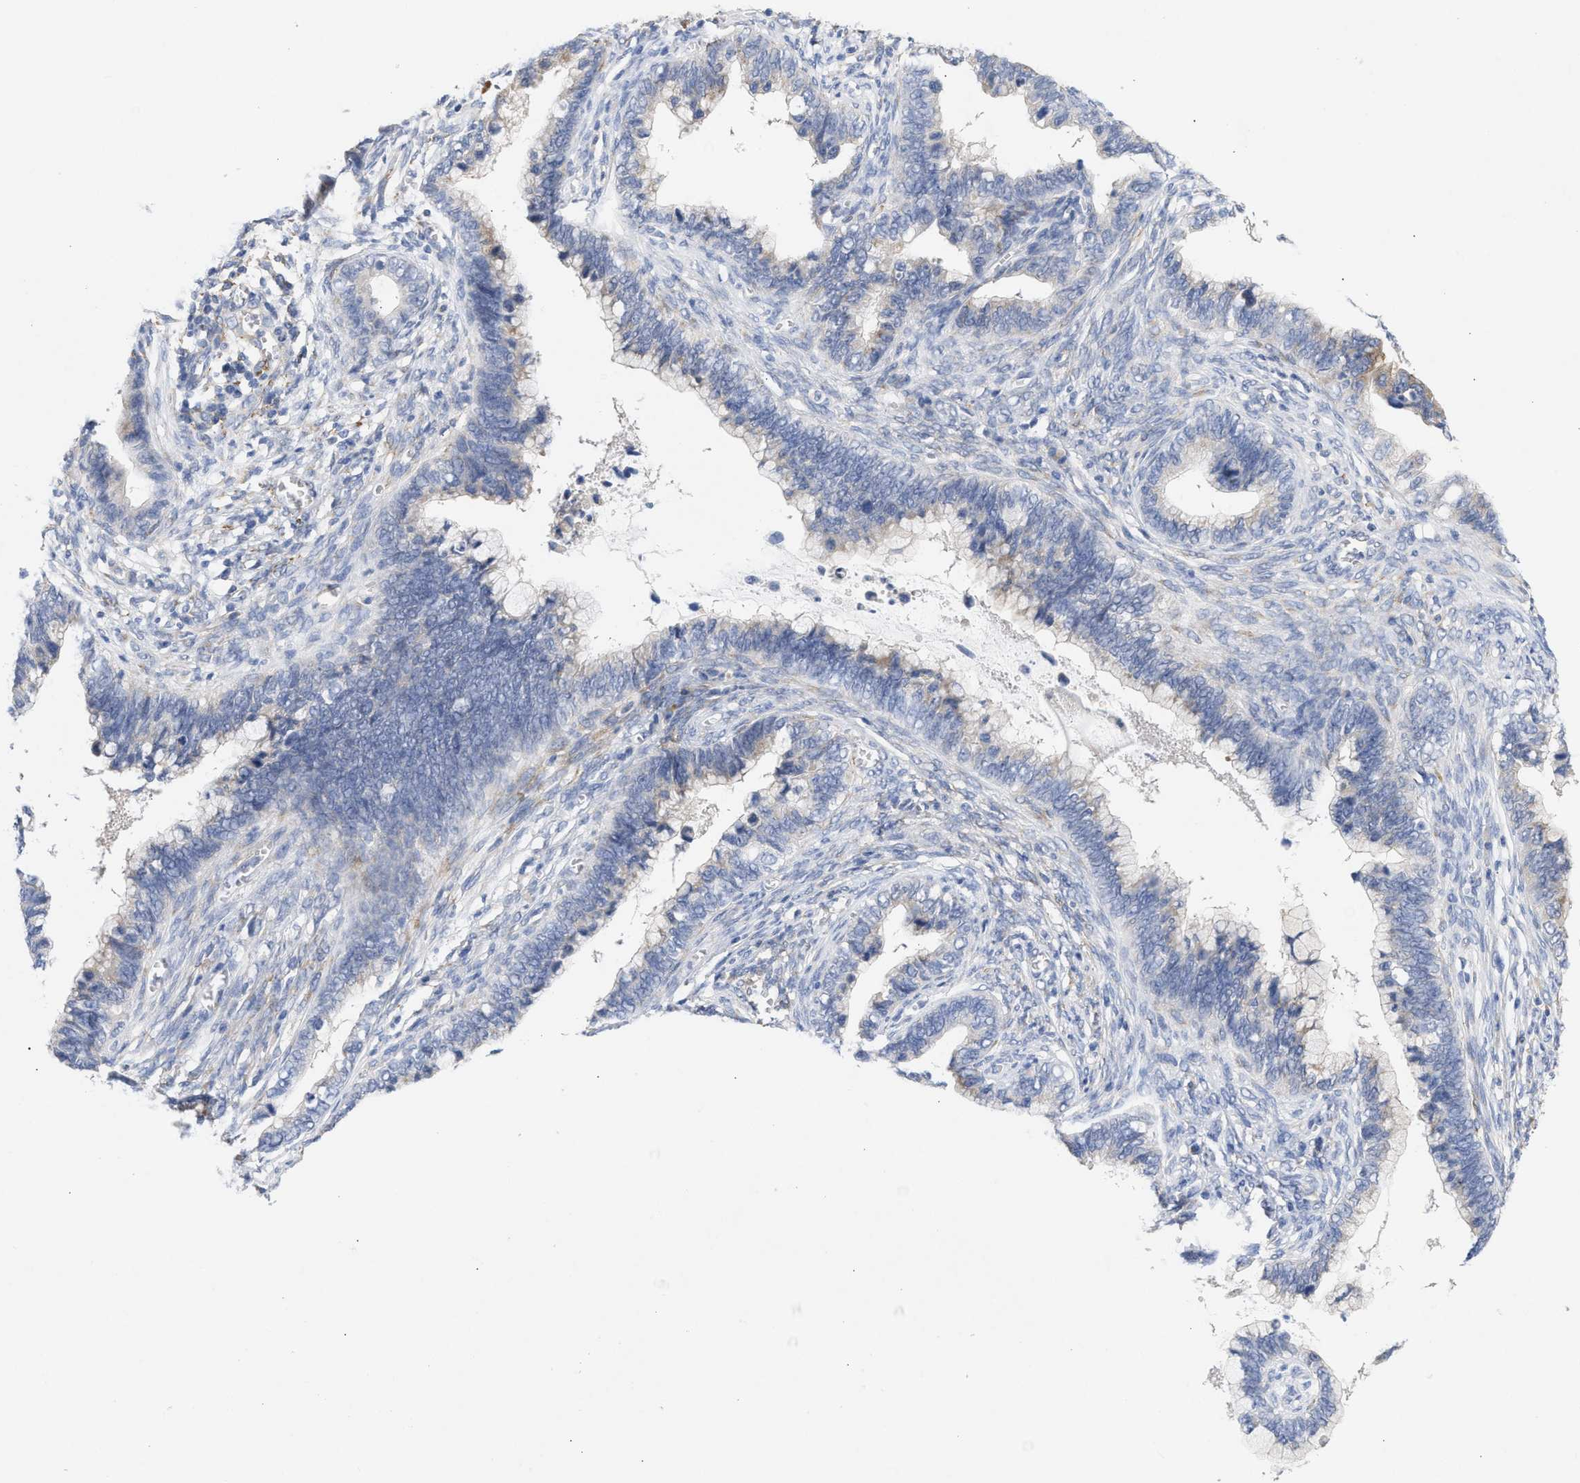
{"staining": {"intensity": "negative", "quantity": "none", "location": "none"}, "tissue": "cervical cancer", "cell_type": "Tumor cells", "image_type": "cancer", "snomed": [{"axis": "morphology", "description": "Adenocarcinoma, NOS"}, {"axis": "topography", "description": "Cervix"}], "caption": "Image shows no protein staining in tumor cells of cervical cancer (adenocarcinoma) tissue.", "gene": "SELENOM", "patient": {"sex": "female", "age": 44}}